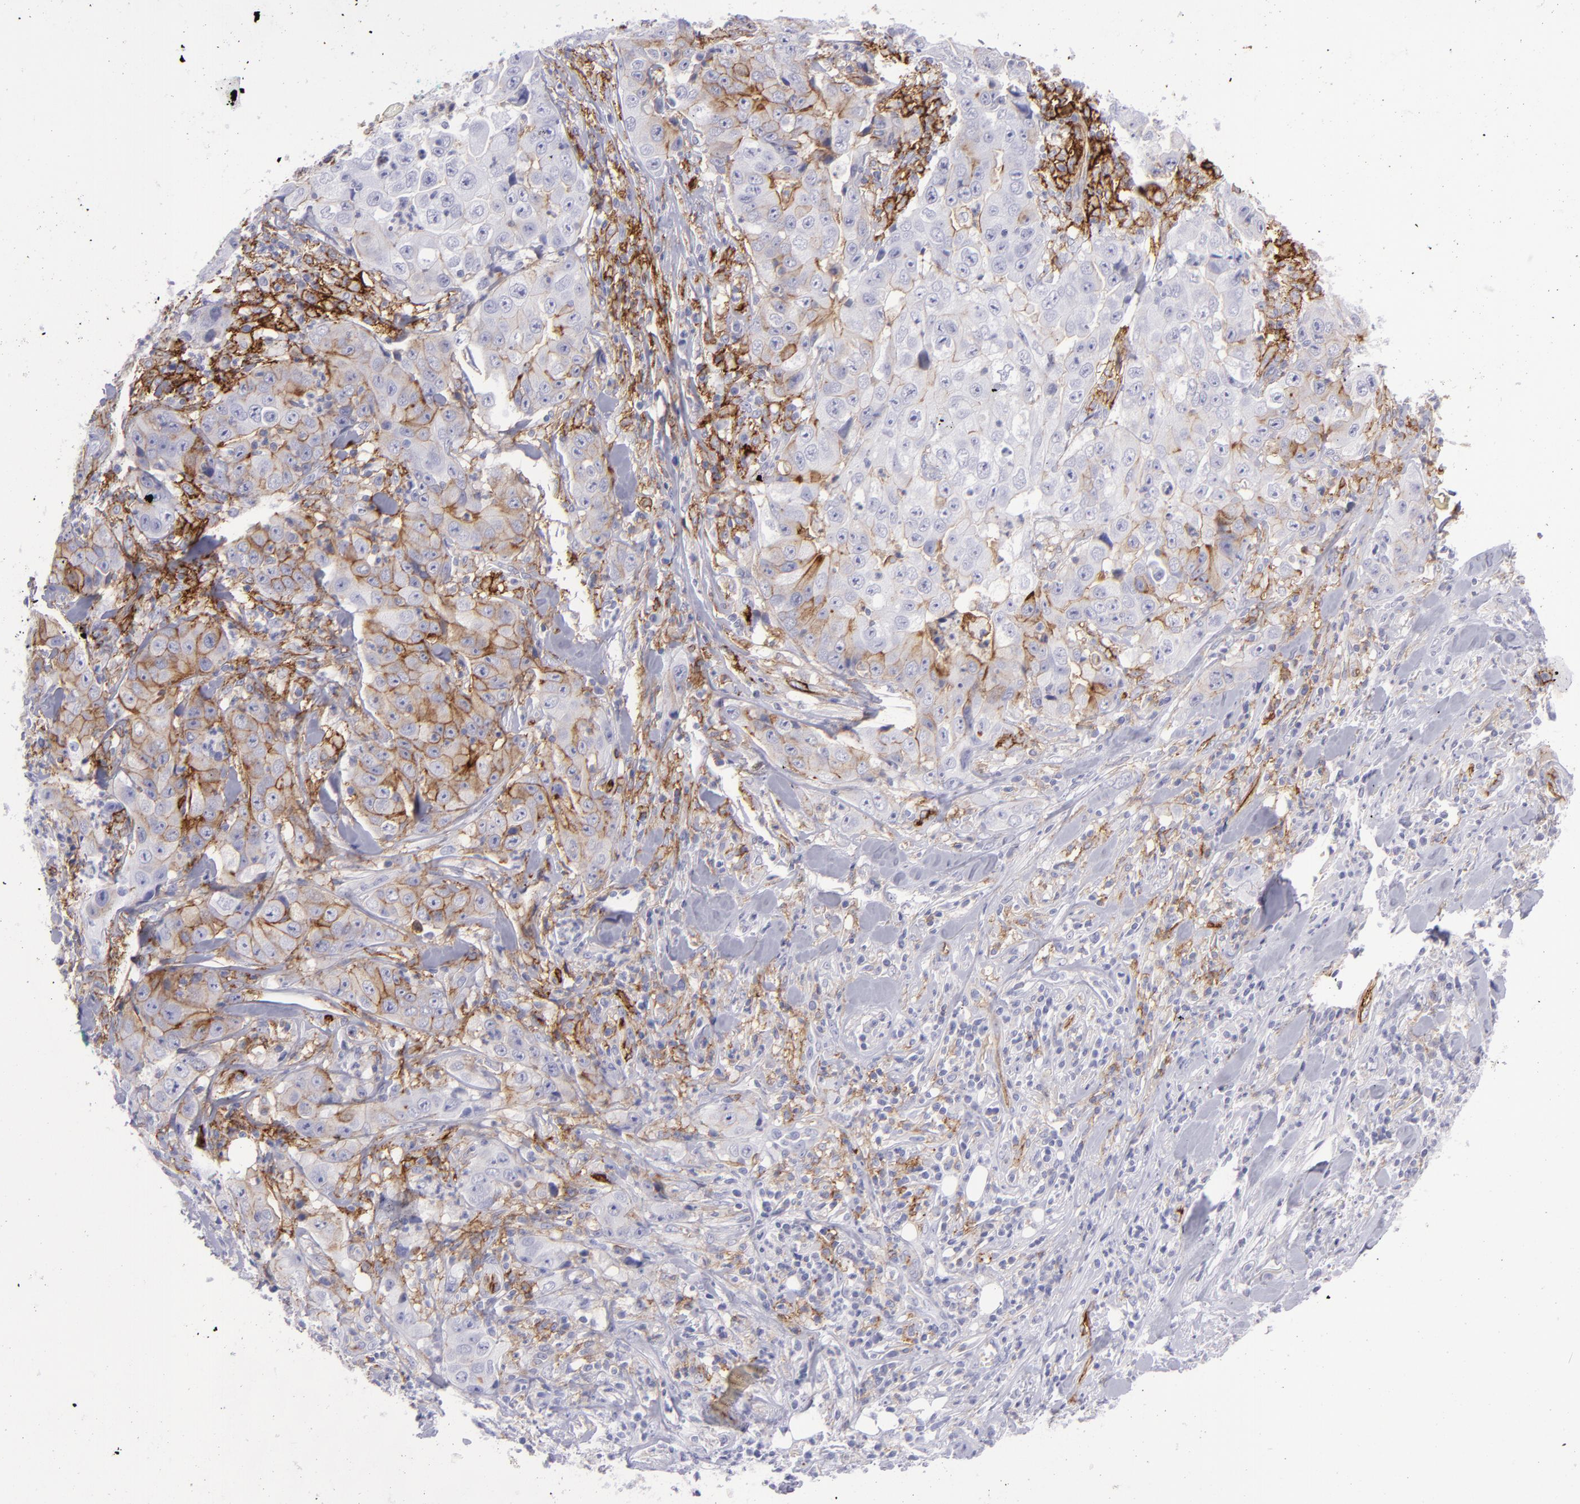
{"staining": {"intensity": "moderate", "quantity": "25%-75%", "location": "cytoplasmic/membranous"}, "tissue": "lung cancer", "cell_type": "Tumor cells", "image_type": "cancer", "snomed": [{"axis": "morphology", "description": "Squamous cell carcinoma, NOS"}, {"axis": "topography", "description": "Lung"}], "caption": "Lung cancer stained with a brown dye shows moderate cytoplasmic/membranous positive staining in about 25%-75% of tumor cells.", "gene": "ACE", "patient": {"sex": "male", "age": 64}}